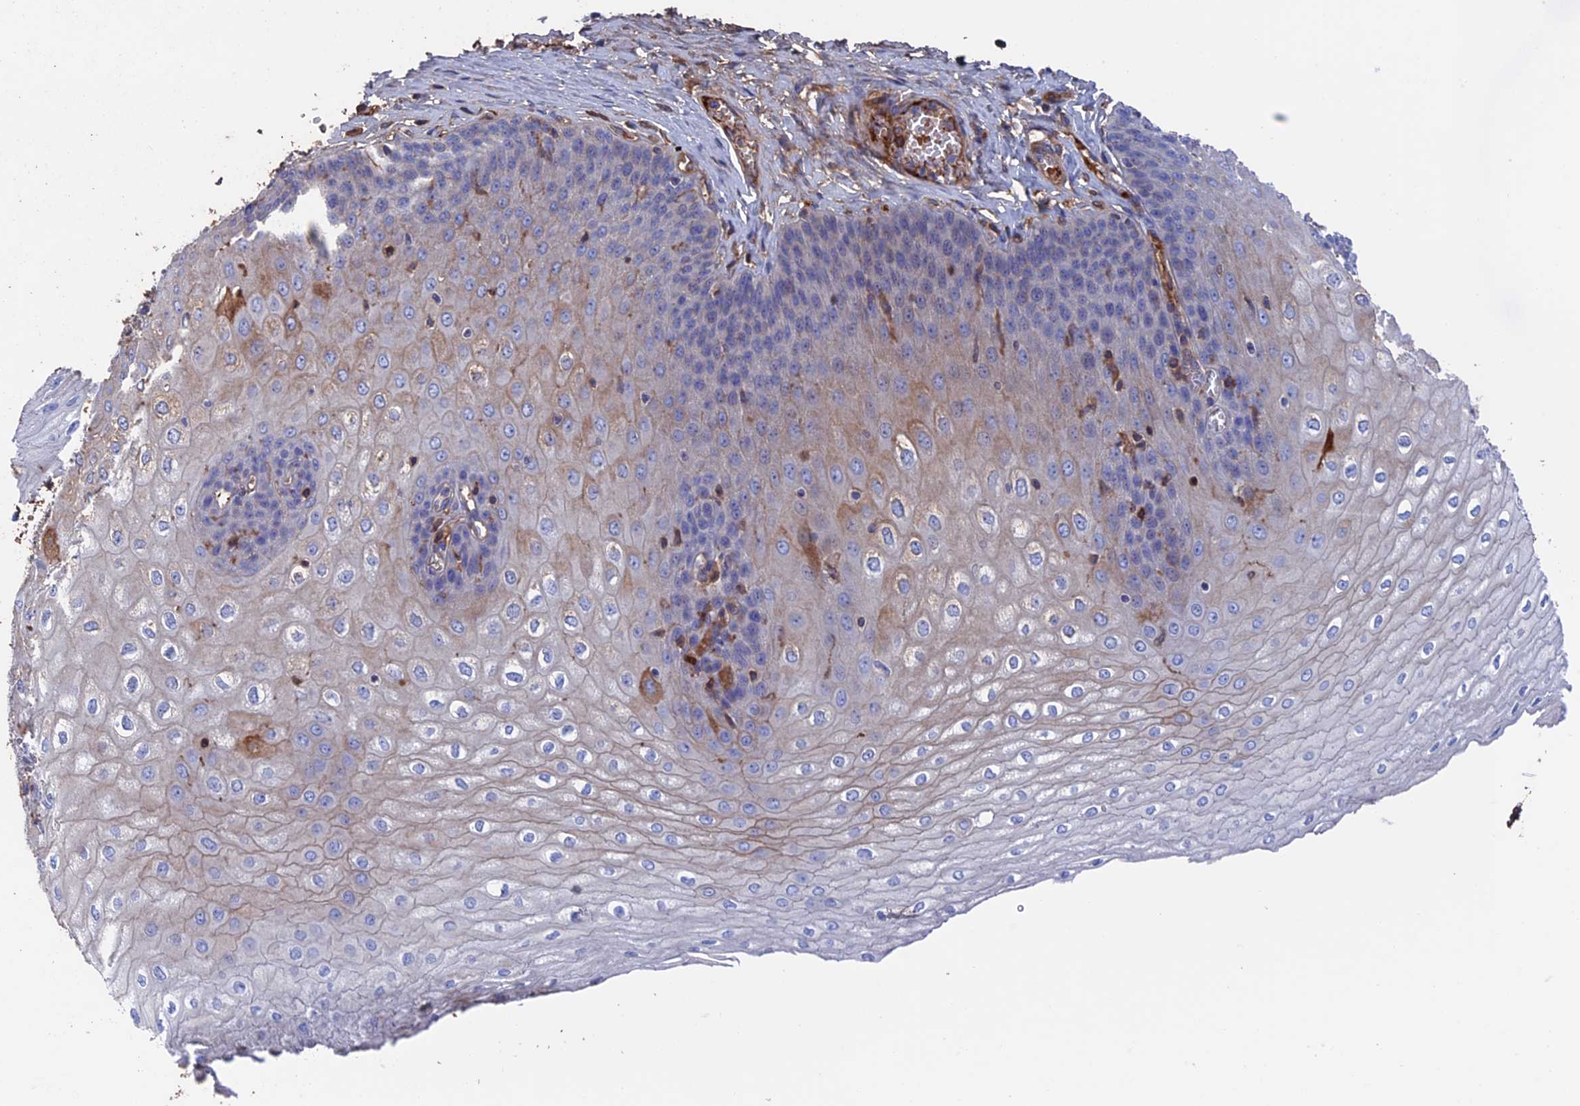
{"staining": {"intensity": "moderate", "quantity": "<25%", "location": "cytoplasmic/membranous"}, "tissue": "esophagus", "cell_type": "Squamous epithelial cells", "image_type": "normal", "snomed": [{"axis": "morphology", "description": "Normal tissue, NOS"}, {"axis": "topography", "description": "Esophagus"}], "caption": "Esophagus stained for a protein displays moderate cytoplasmic/membranous positivity in squamous epithelial cells. The staining was performed using DAB (3,3'-diaminobenzidine) to visualize the protein expression in brown, while the nuclei were stained in blue with hematoxylin (Magnification: 20x).", "gene": "HPF1", "patient": {"sex": "male", "age": 60}}